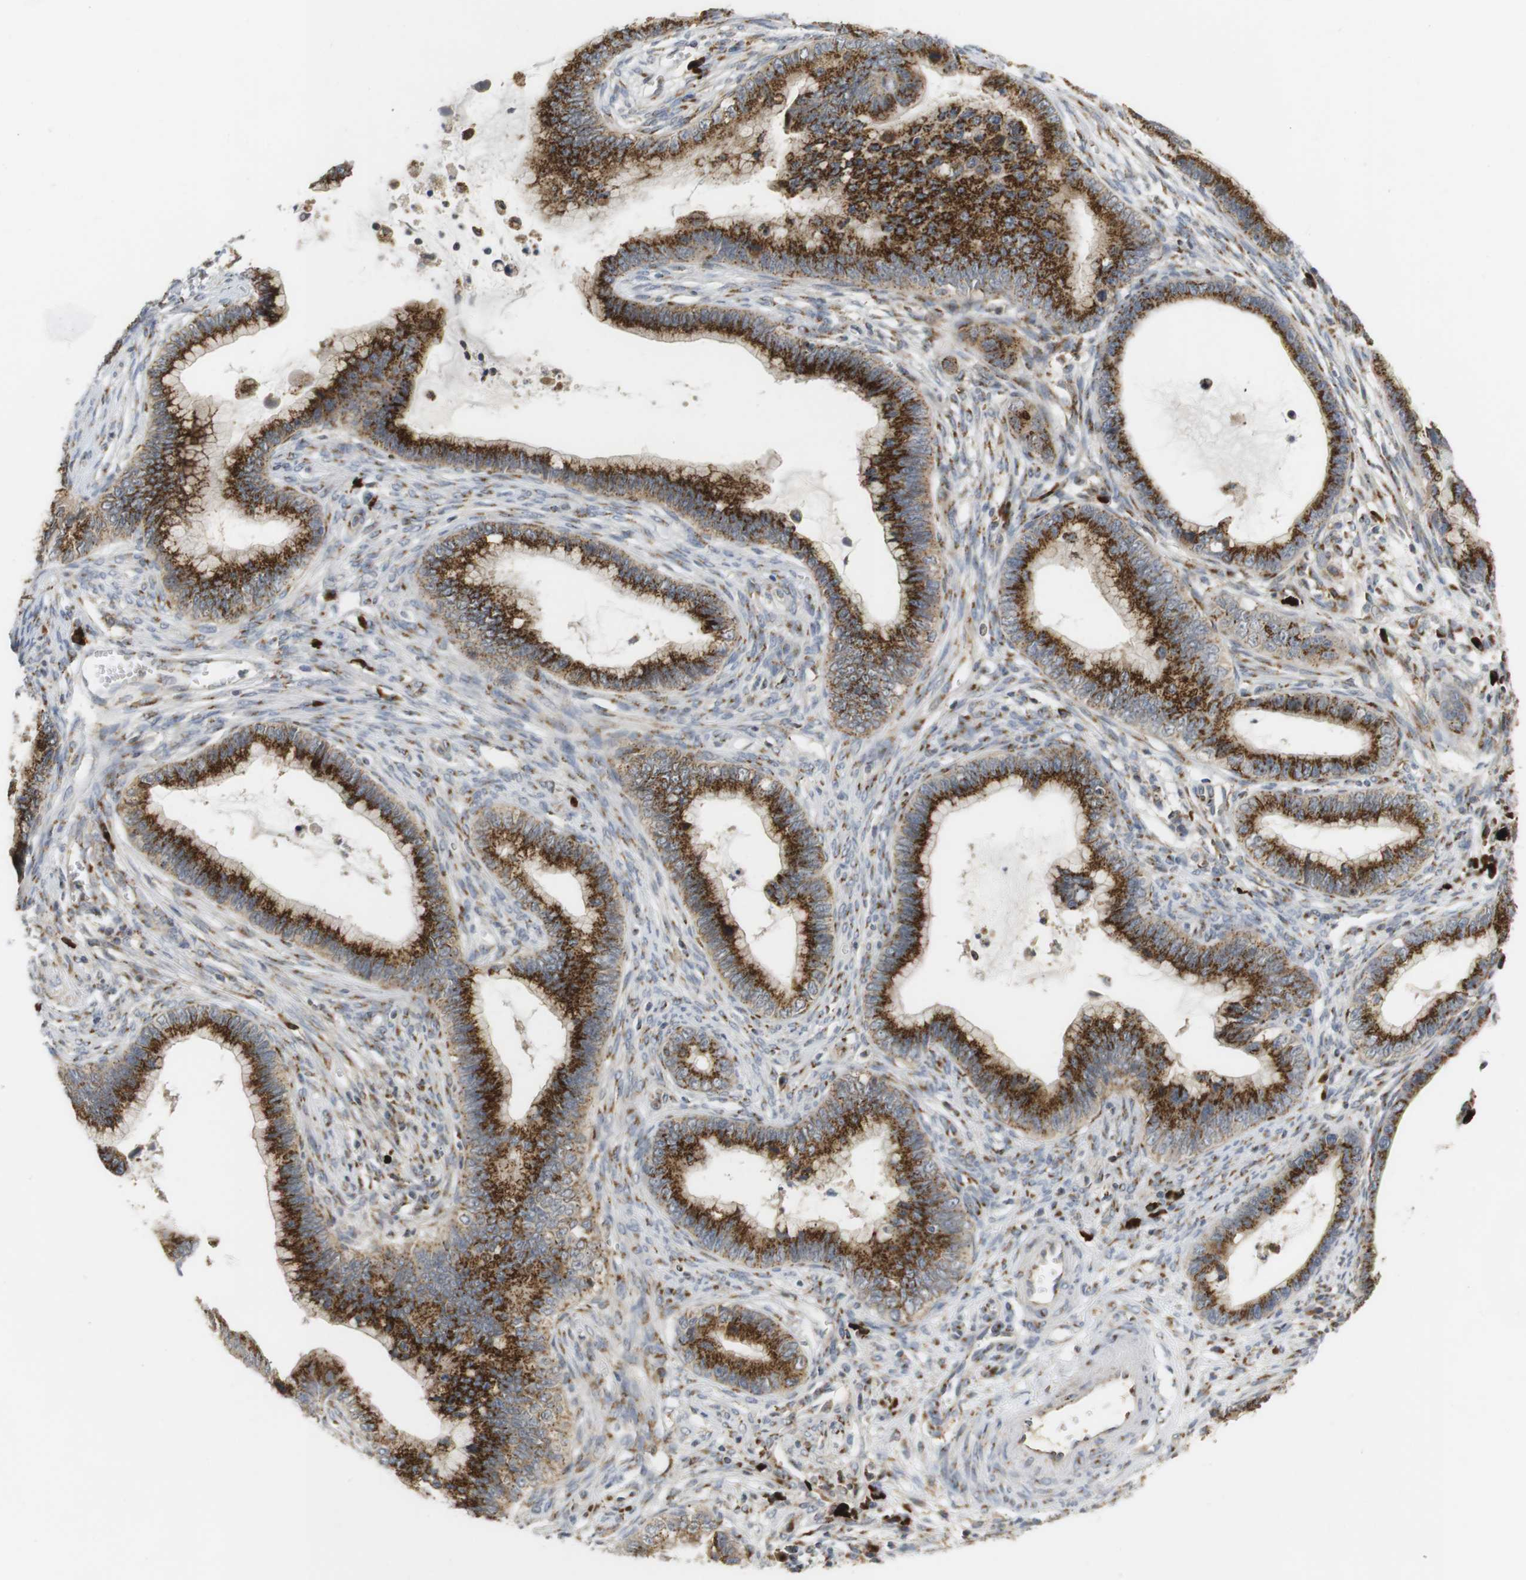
{"staining": {"intensity": "strong", "quantity": ">75%", "location": "cytoplasmic/membranous"}, "tissue": "cervical cancer", "cell_type": "Tumor cells", "image_type": "cancer", "snomed": [{"axis": "morphology", "description": "Adenocarcinoma, NOS"}, {"axis": "topography", "description": "Cervix"}], "caption": "Immunohistochemical staining of human cervical adenocarcinoma demonstrates high levels of strong cytoplasmic/membranous expression in about >75% of tumor cells. (DAB = brown stain, brightfield microscopy at high magnification).", "gene": "ZFPL1", "patient": {"sex": "female", "age": 44}}